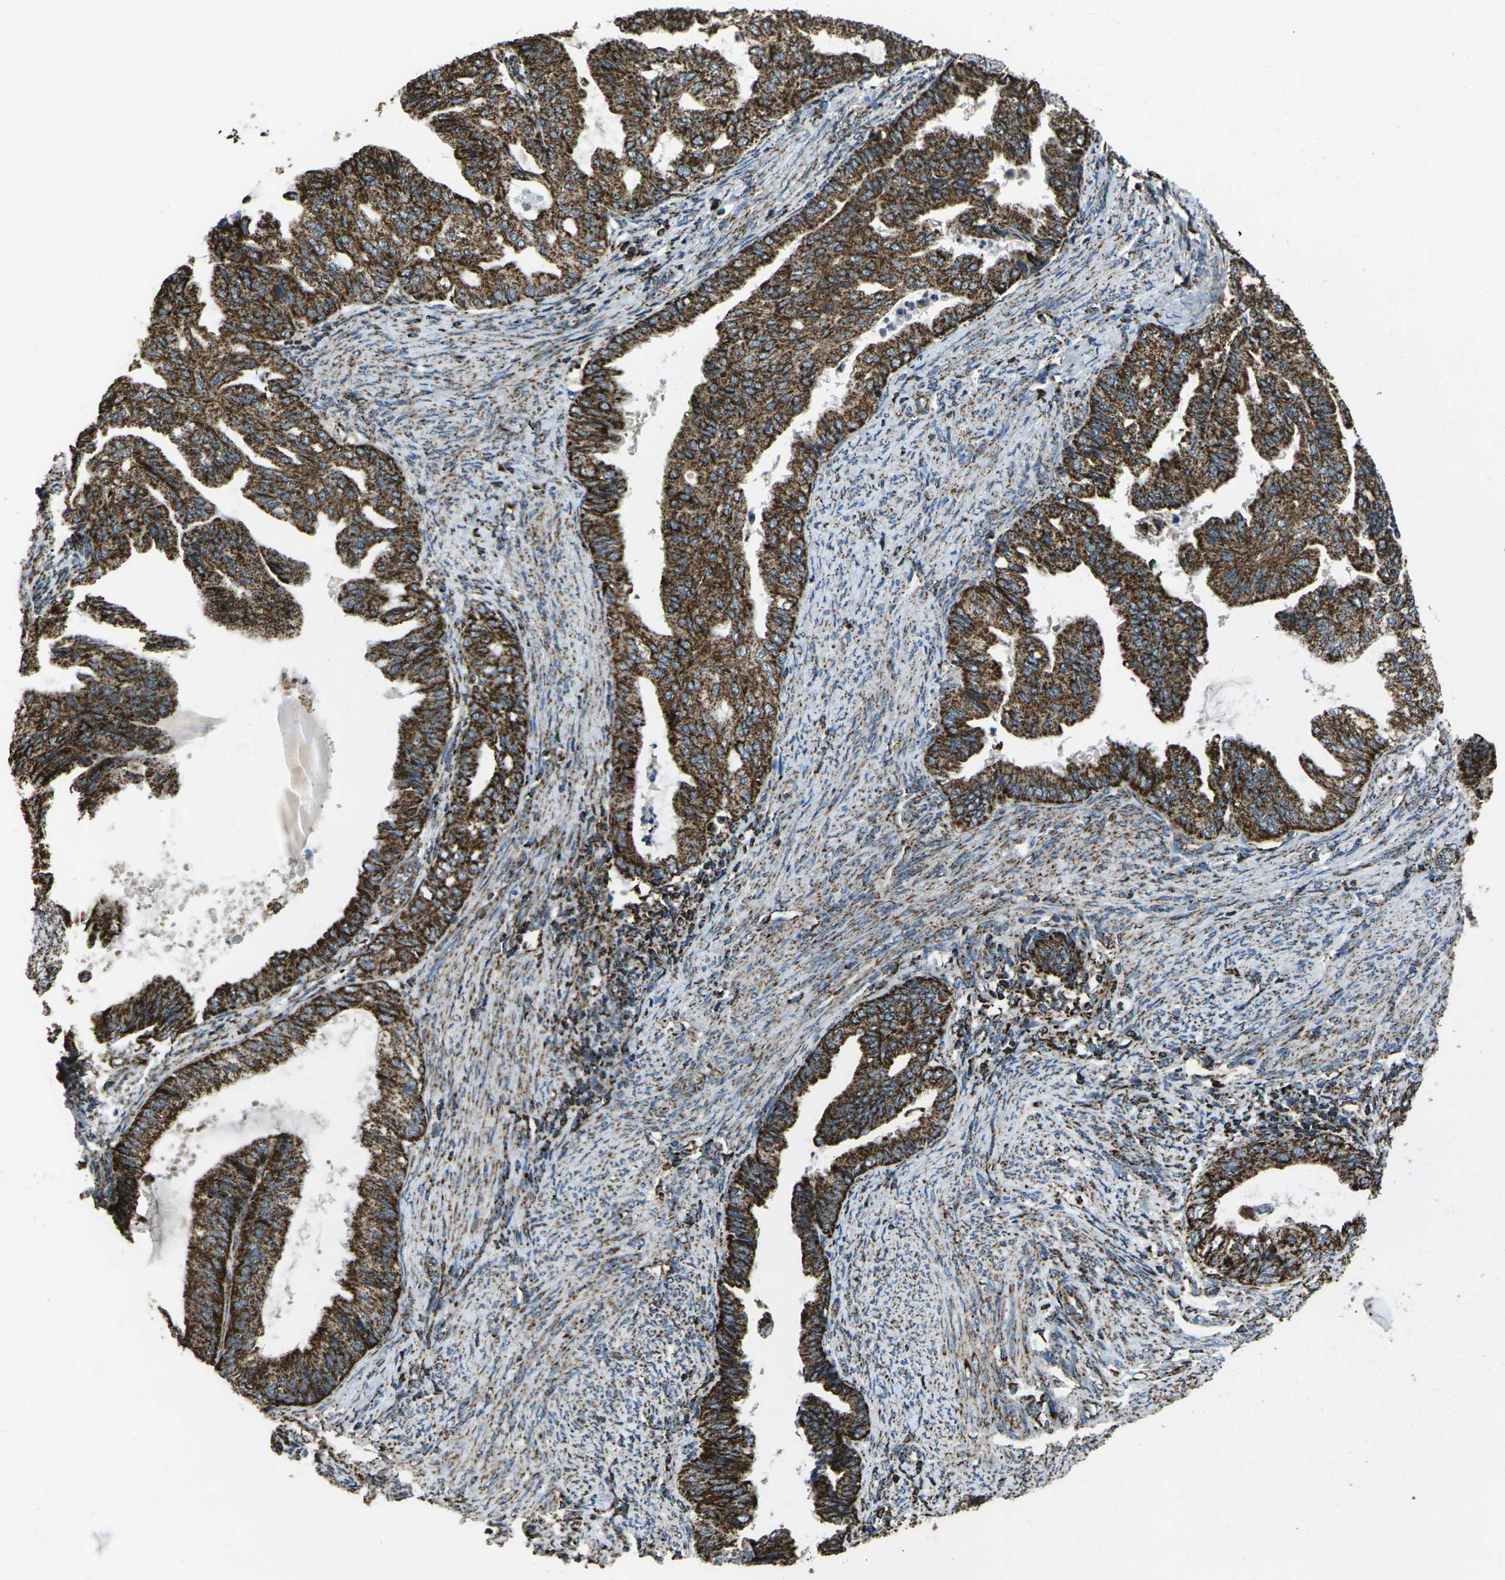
{"staining": {"intensity": "strong", "quantity": ">75%", "location": "cytoplasmic/membranous"}, "tissue": "endometrial cancer", "cell_type": "Tumor cells", "image_type": "cancer", "snomed": [{"axis": "morphology", "description": "Adenocarcinoma, NOS"}, {"axis": "topography", "description": "Endometrium"}], "caption": "Endometrial cancer (adenocarcinoma) was stained to show a protein in brown. There is high levels of strong cytoplasmic/membranous positivity in about >75% of tumor cells.", "gene": "KLHL5", "patient": {"sex": "female", "age": 86}}